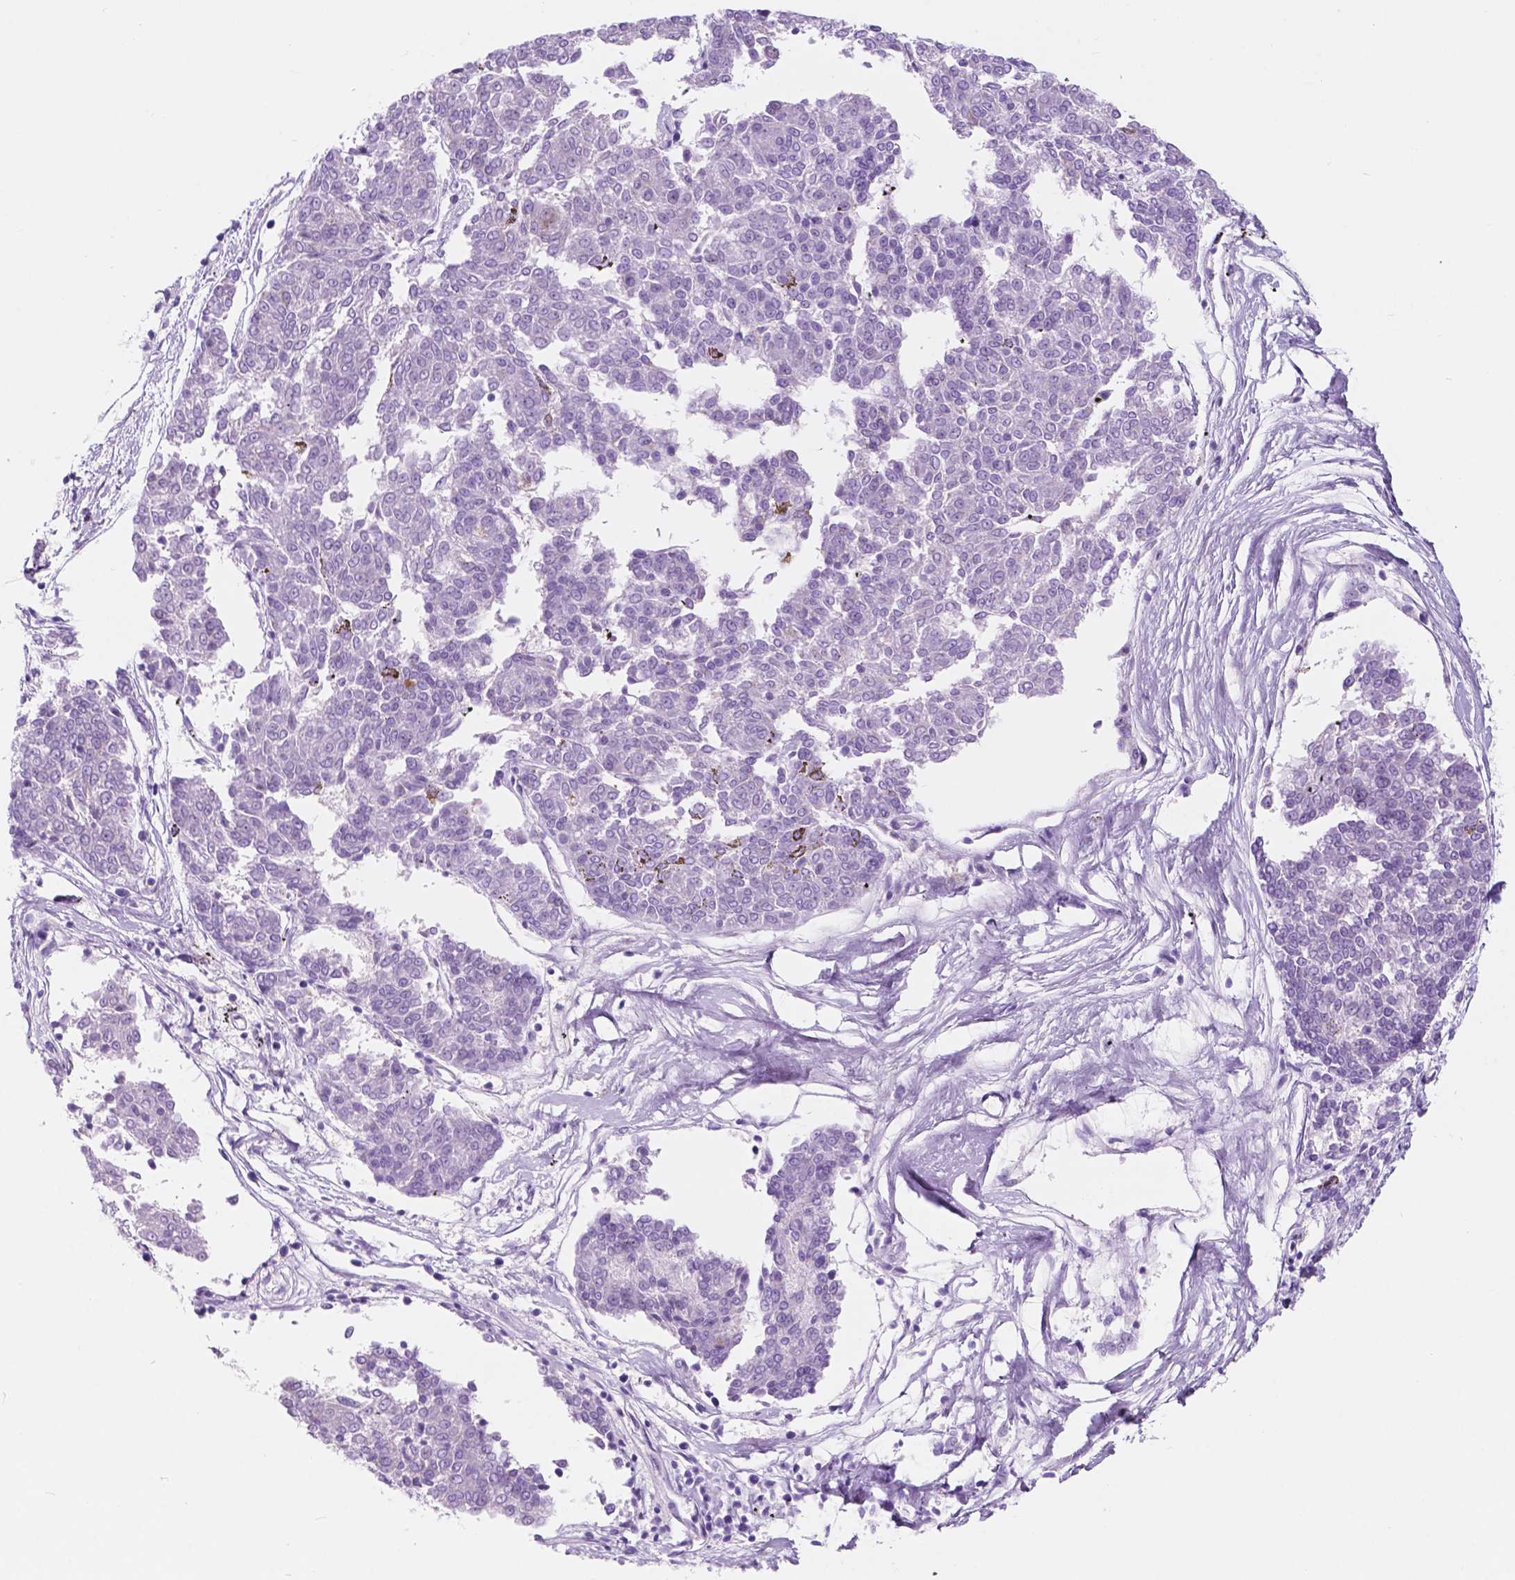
{"staining": {"intensity": "negative", "quantity": "none", "location": "none"}, "tissue": "melanoma", "cell_type": "Tumor cells", "image_type": "cancer", "snomed": [{"axis": "morphology", "description": "Malignant melanoma, NOS"}, {"axis": "topography", "description": "Skin"}], "caption": "Protein analysis of melanoma shows no significant expression in tumor cells.", "gene": "CUZD1", "patient": {"sex": "female", "age": 72}}